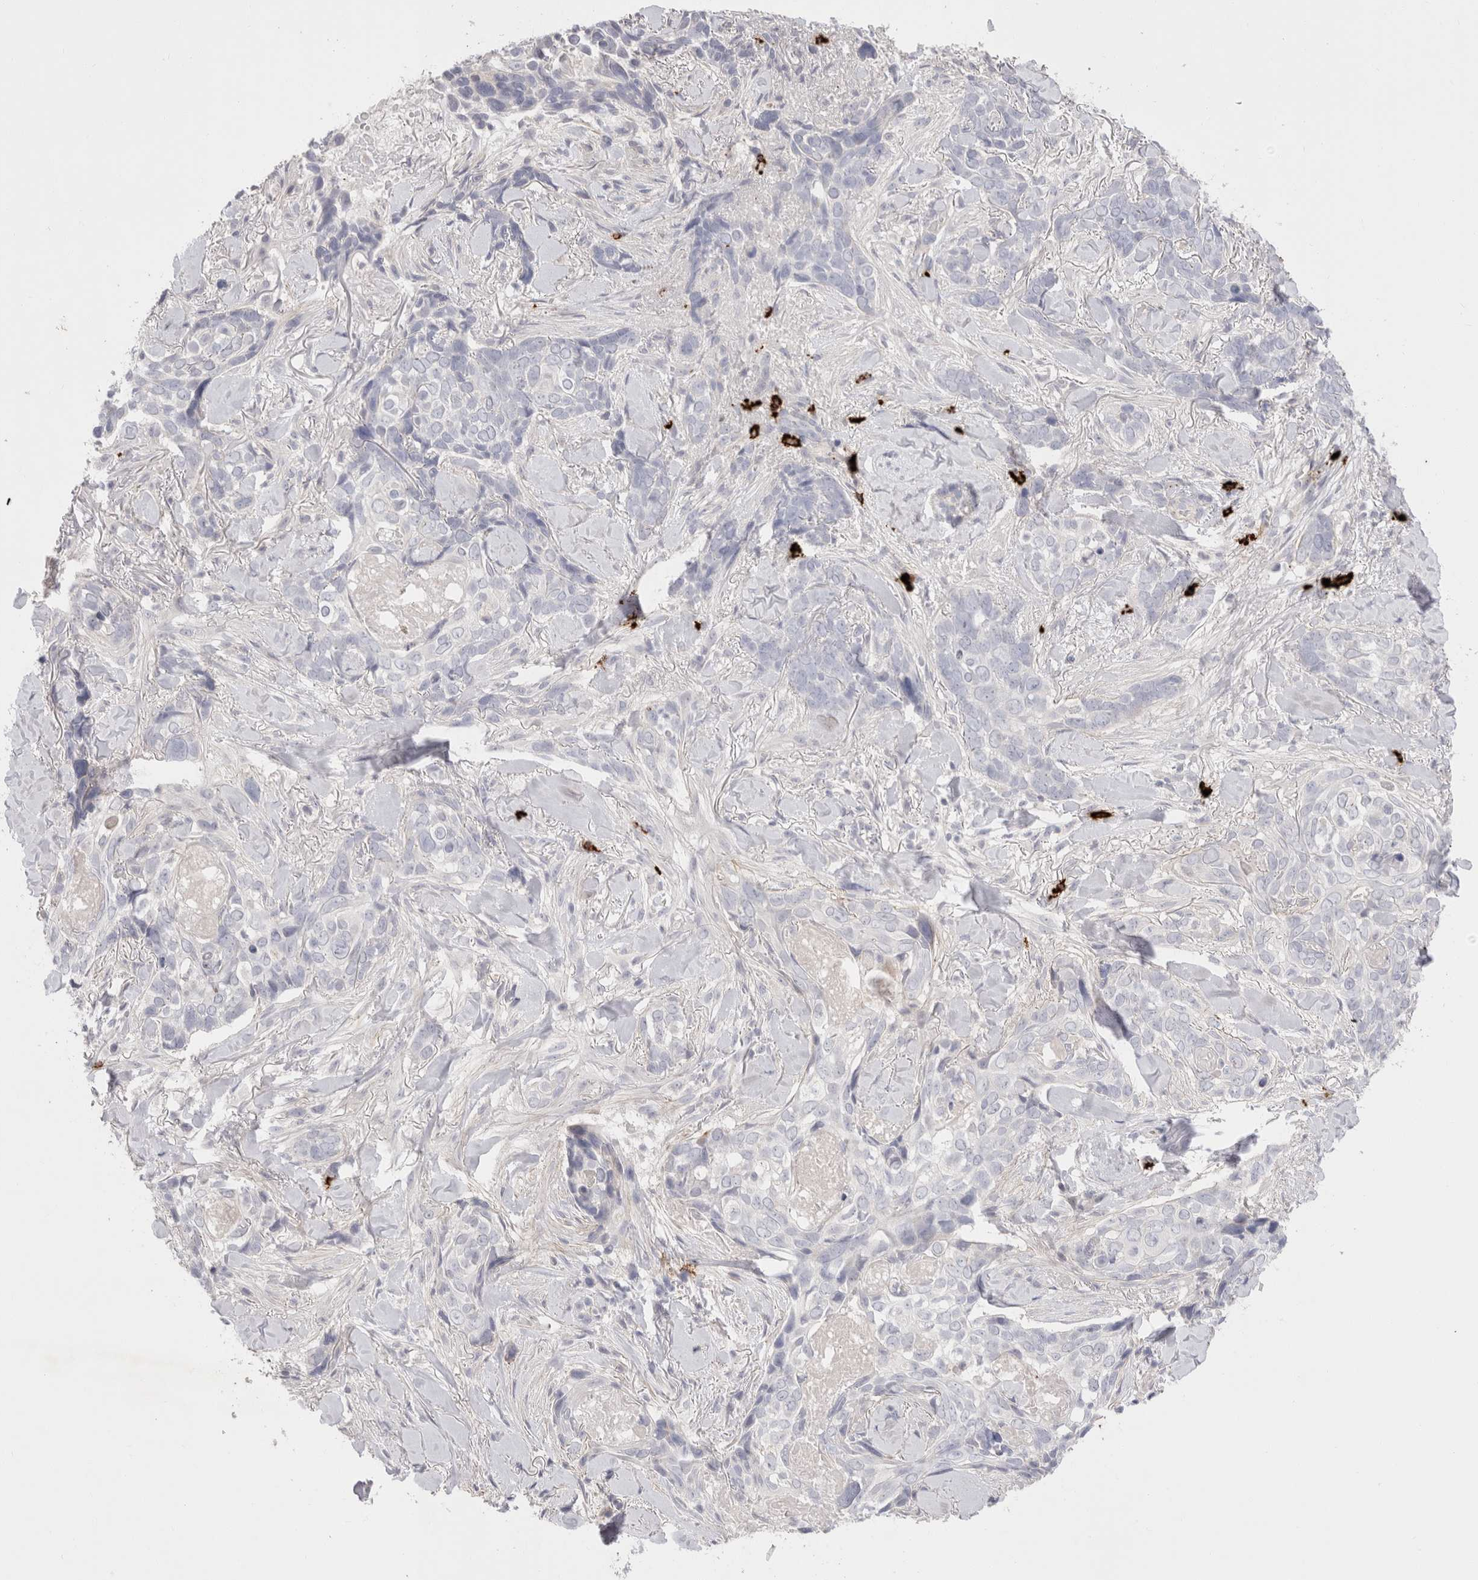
{"staining": {"intensity": "negative", "quantity": "none", "location": "none"}, "tissue": "skin cancer", "cell_type": "Tumor cells", "image_type": "cancer", "snomed": [{"axis": "morphology", "description": "Basal cell carcinoma"}, {"axis": "topography", "description": "Skin"}], "caption": "This is a micrograph of immunohistochemistry staining of skin cancer, which shows no positivity in tumor cells. (Brightfield microscopy of DAB (3,3'-diaminobenzidine) immunohistochemistry at high magnification).", "gene": "SPINK2", "patient": {"sex": "female", "age": 82}}